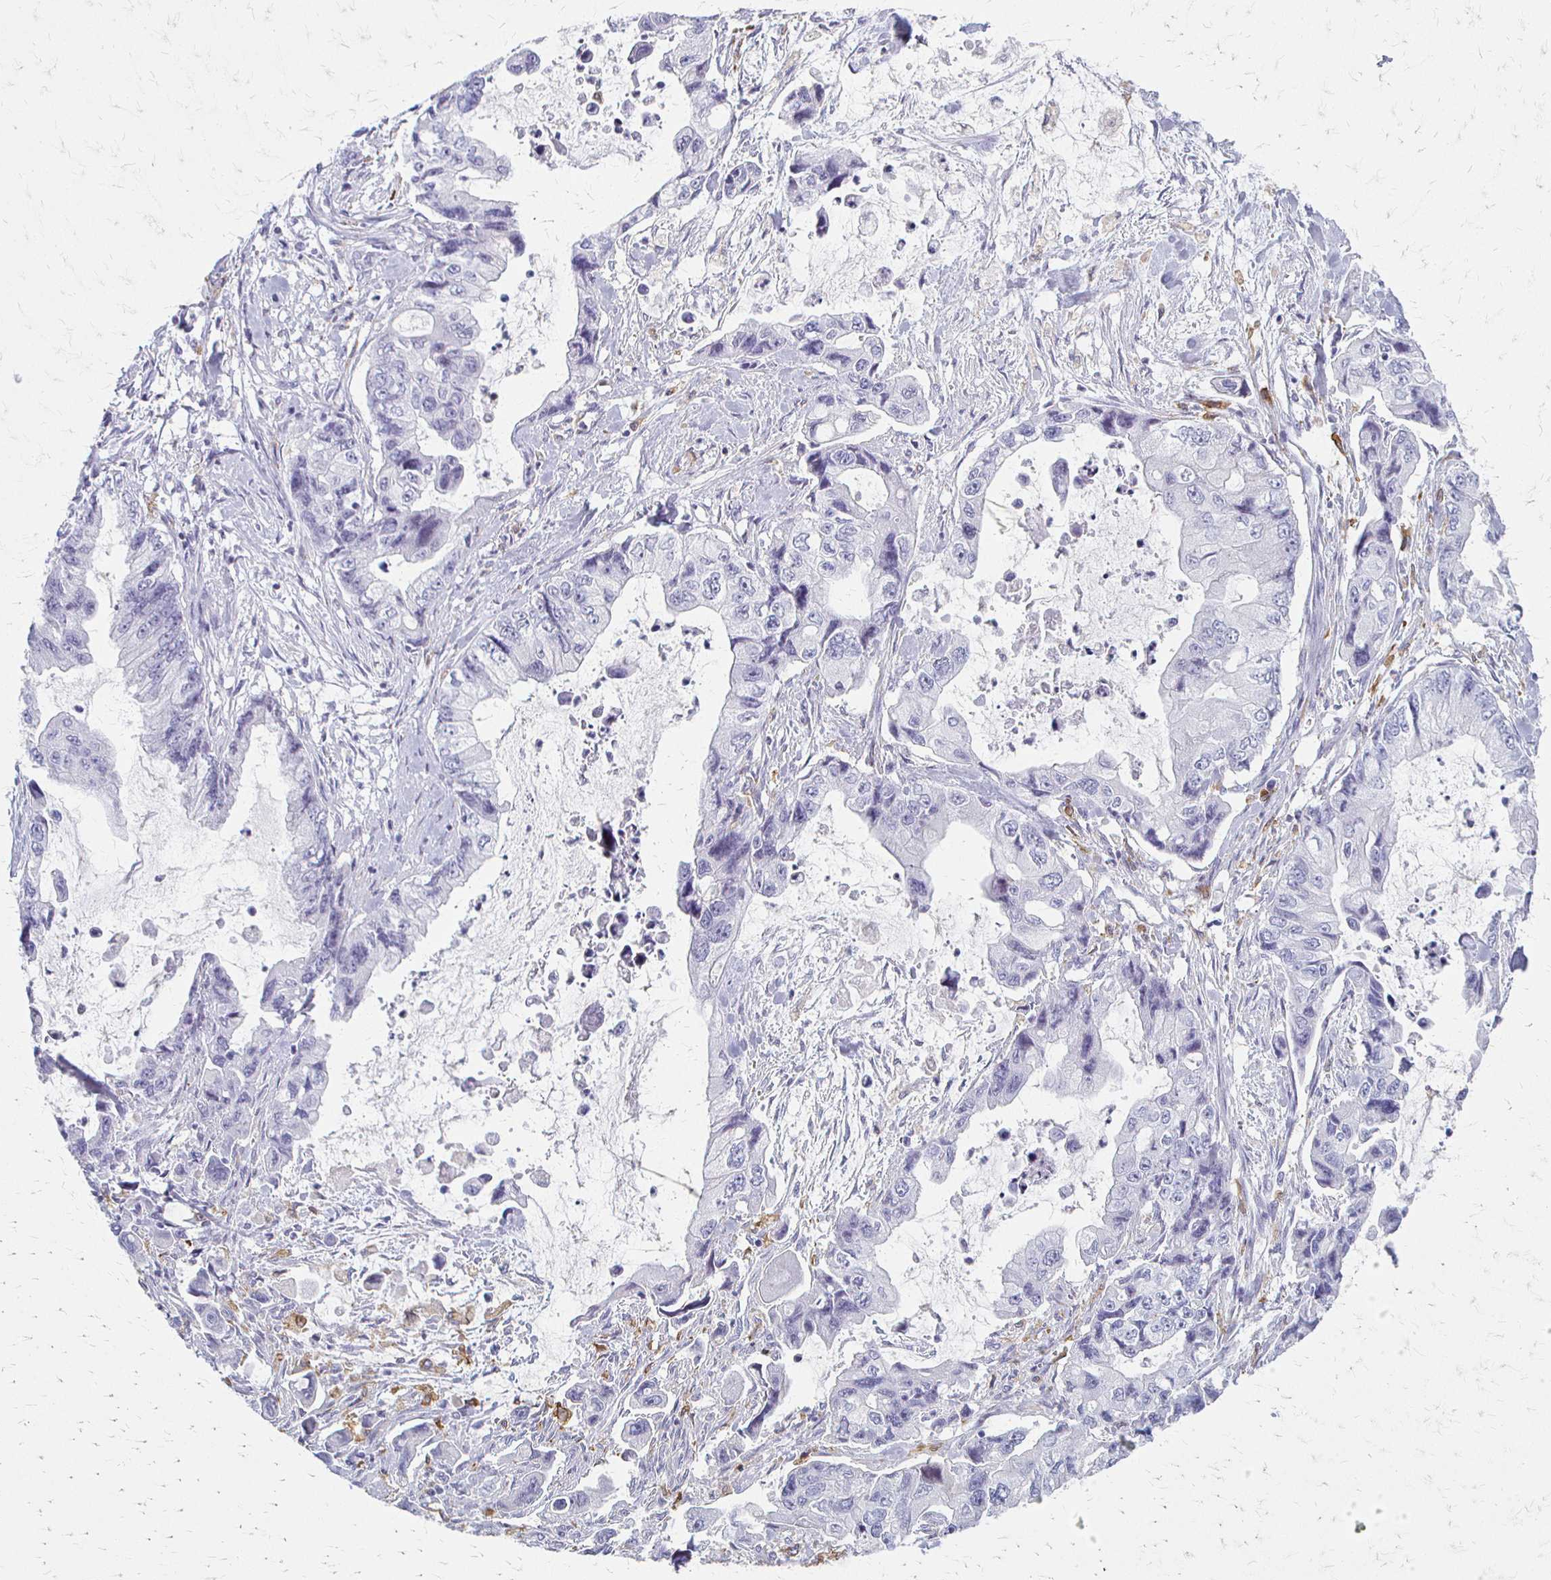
{"staining": {"intensity": "negative", "quantity": "none", "location": "none"}, "tissue": "stomach cancer", "cell_type": "Tumor cells", "image_type": "cancer", "snomed": [{"axis": "morphology", "description": "Adenocarcinoma, NOS"}, {"axis": "topography", "description": "Pancreas"}, {"axis": "topography", "description": "Stomach, upper"}, {"axis": "topography", "description": "Stomach"}], "caption": "Tumor cells show no significant protein positivity in stomach cancer (adenocarcinoma). (Immunohistochemistry (ihc), brightfield microscopy, high magnification).", "gene": "ACP5", "patient": {"sex": "male", "age": 77}}